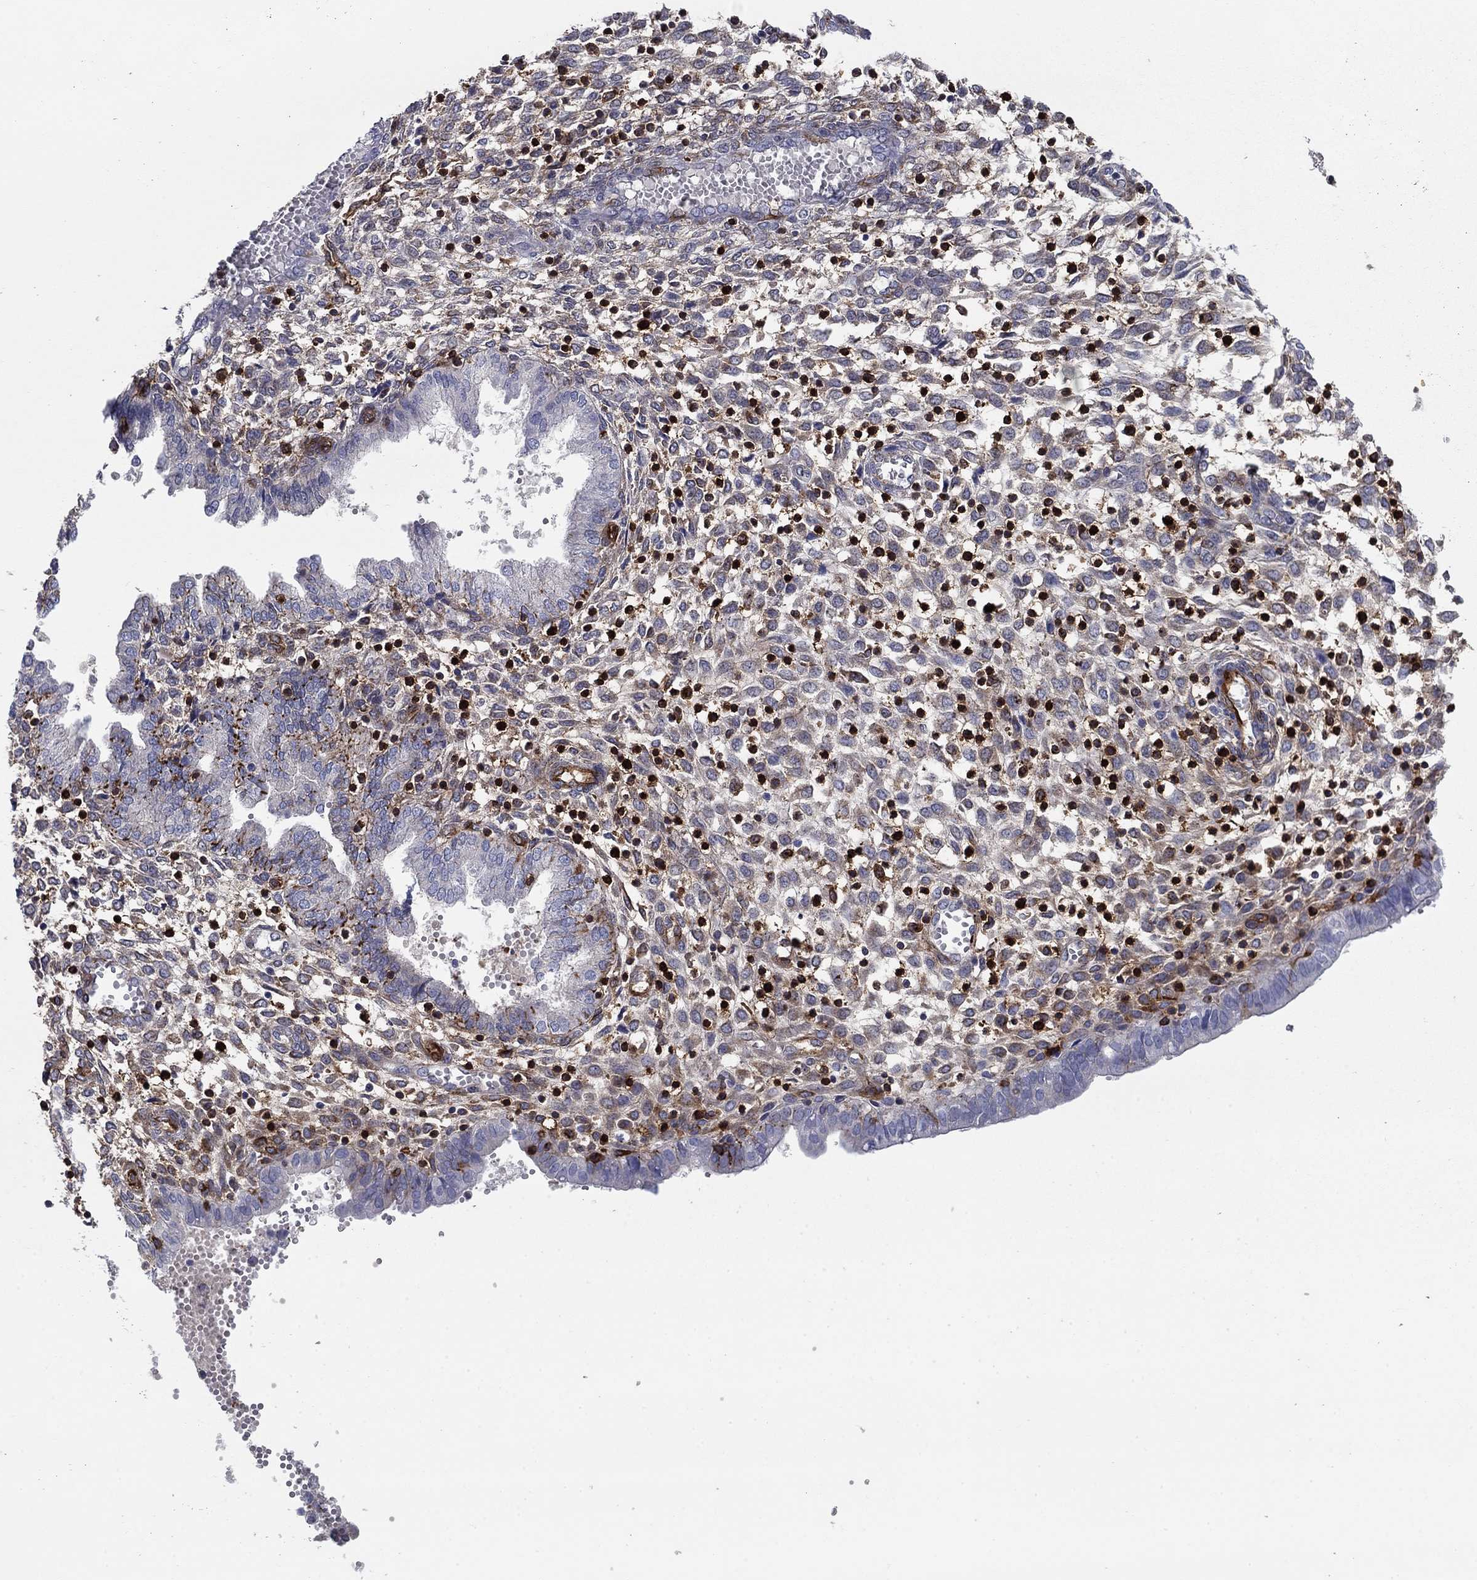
{"staining": {"intensity": "negative", "quantity": "none", "location": "none"}, "tissue": "endometrium", "cell_type": "Cells in endometrial stroma", "image_type": "normal", "snomed": [{"axis": "morphology", "description": "Normal tissue, NOS"}, {"axis": "topography", "description": "Endometrium"}], "caption": "IHC histopathology image of normal human endometrium stained for a protein (brown), which reveals no positivity in cells in endometrial stroma.", "gene": "STMN1", "patient": {"sex": "female", "age": 43}}